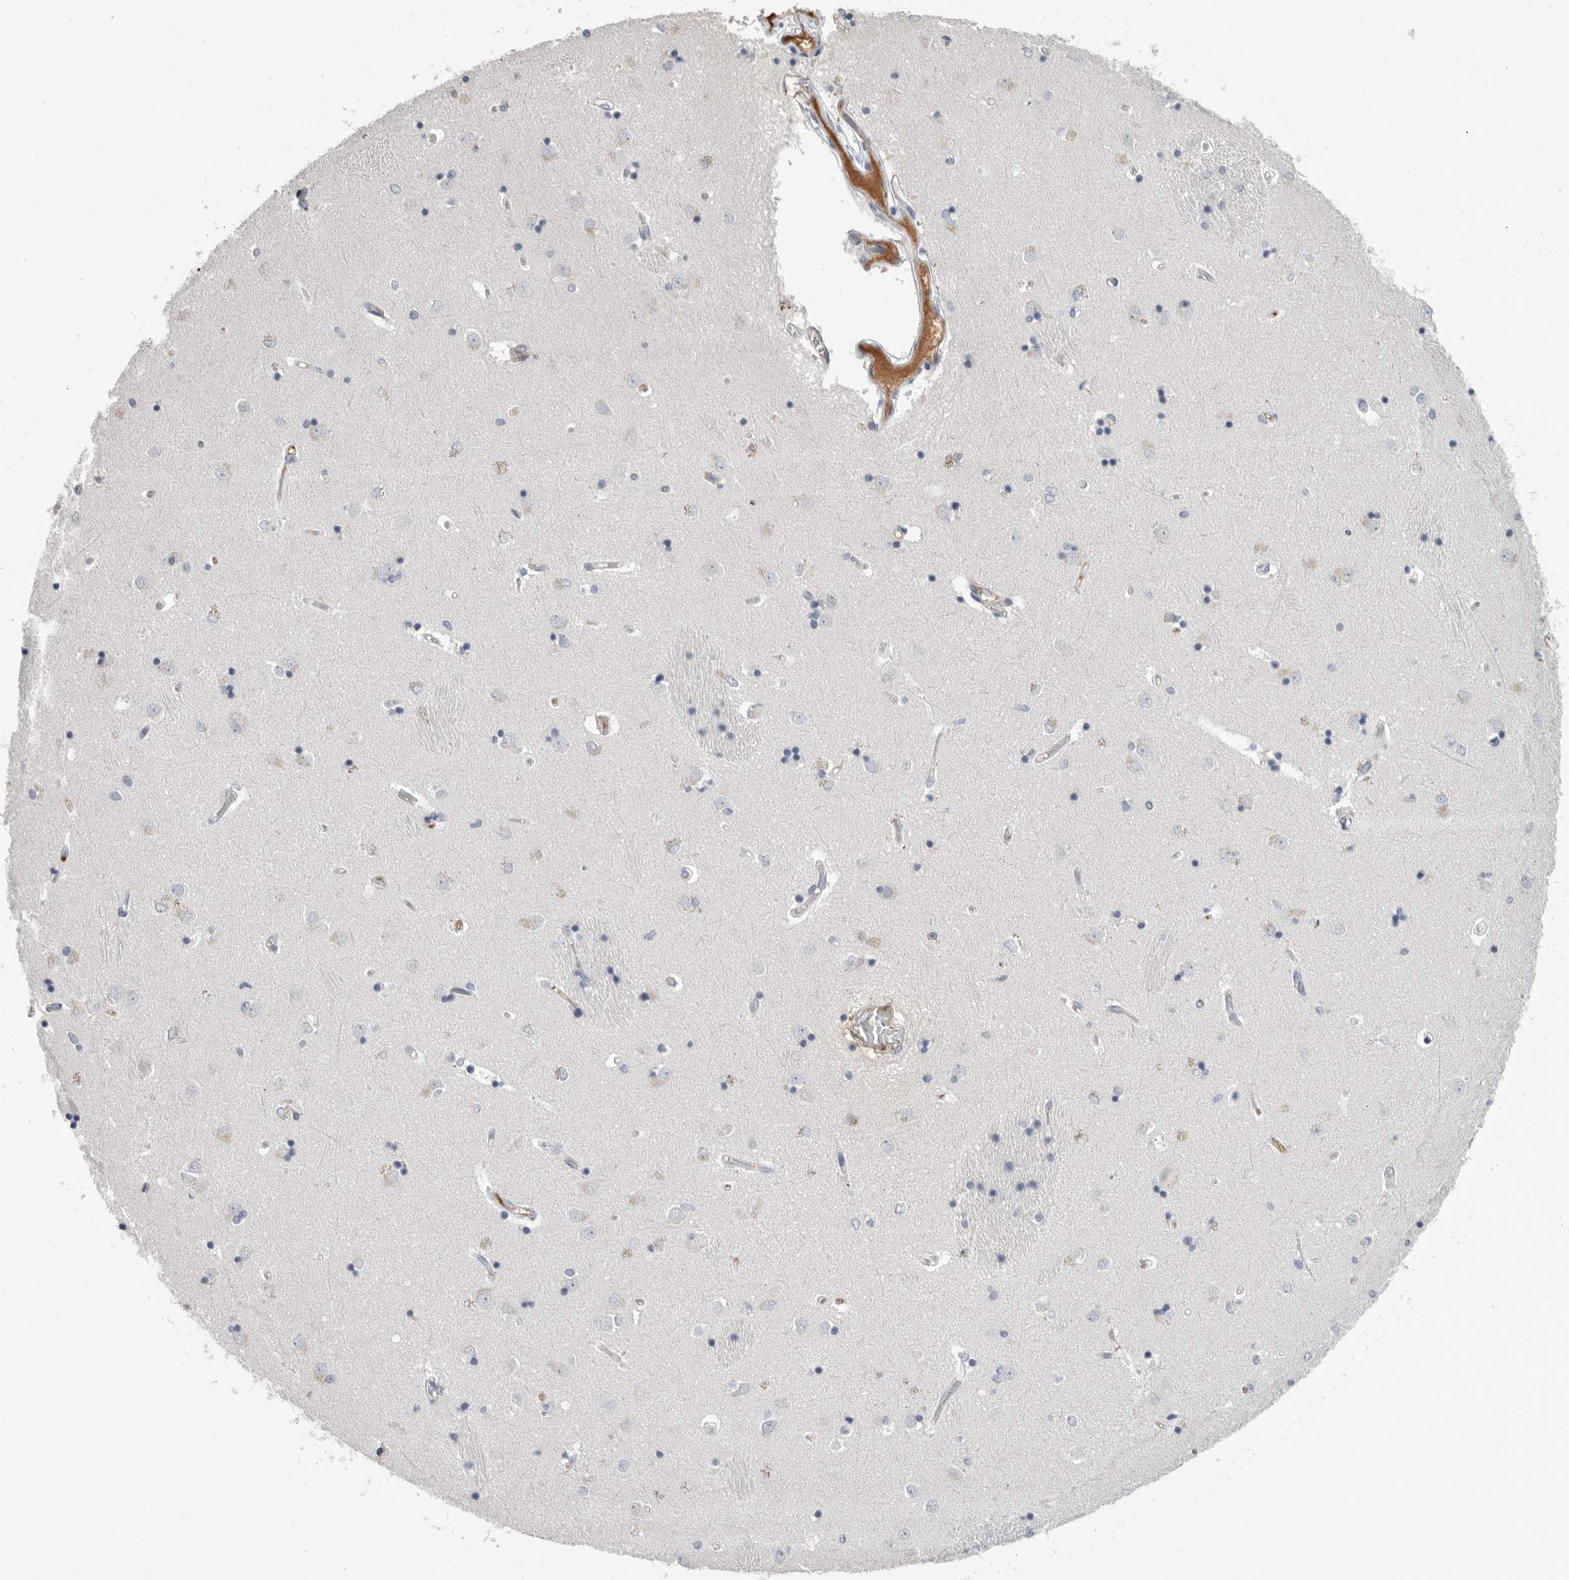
{"staining": {"intensity": "negative", "quantity": "none", "location": "none"}, "tissue": "caudate", "cell_type": "Glial cells", "image_type": "normal", "snomed": [{"axis": "morphology", "description": "Normal tissue, NOS"}, {"axis": "topography", "description": "Lateral ventricle wall"}], "caption": "Protein analysis of benign caudate exhibits no significant staining in glial cells. (Stains: DAB immunohistochemistry (IHC) with hematoxylin counter stain, Microscopy: brightfield microscopy at high magnification).", "gene": "APOA2", "patient": {"sex": "male", "age": 45}}